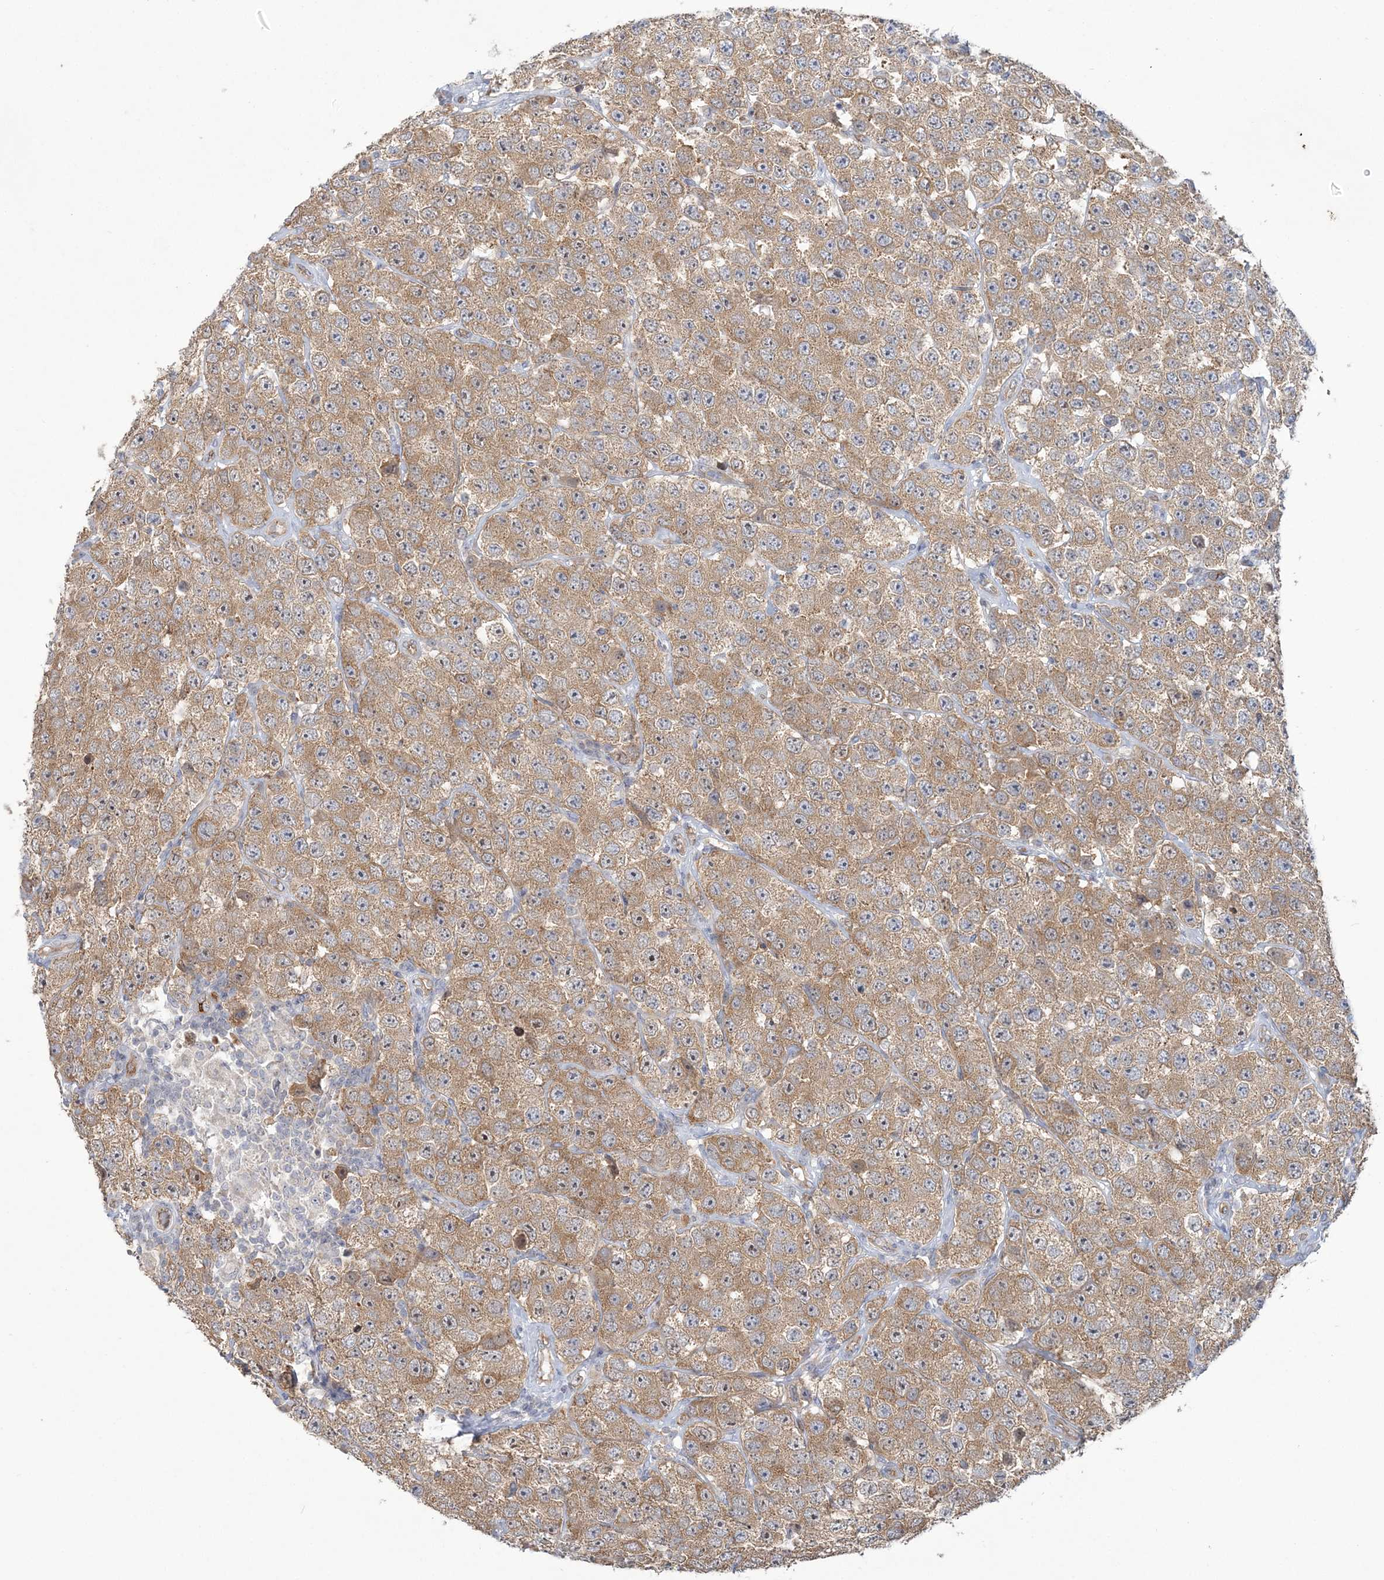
{"staining": {"intensity": "moderate", "quantity": ">75%", "location": "cytoplasmic/membranous"}, "tissue": "testis cancer", "cell_type": "Tumor cells", "image_type": "cancer", "snomed": [{"axis": "morphology", "description": "Seminoma, NOS"}, {"axis": "topography", "description": "Testis"}], "caption": "Approximately >75% of tumor cells in human testis cancer (seminoma) demonstrate moderate cytoplasmic/membranous protein positivity as visualized by brown immunohistochemical staining.", "gene": "FARSB", "patient": {"sex": "male", "age": 28}}